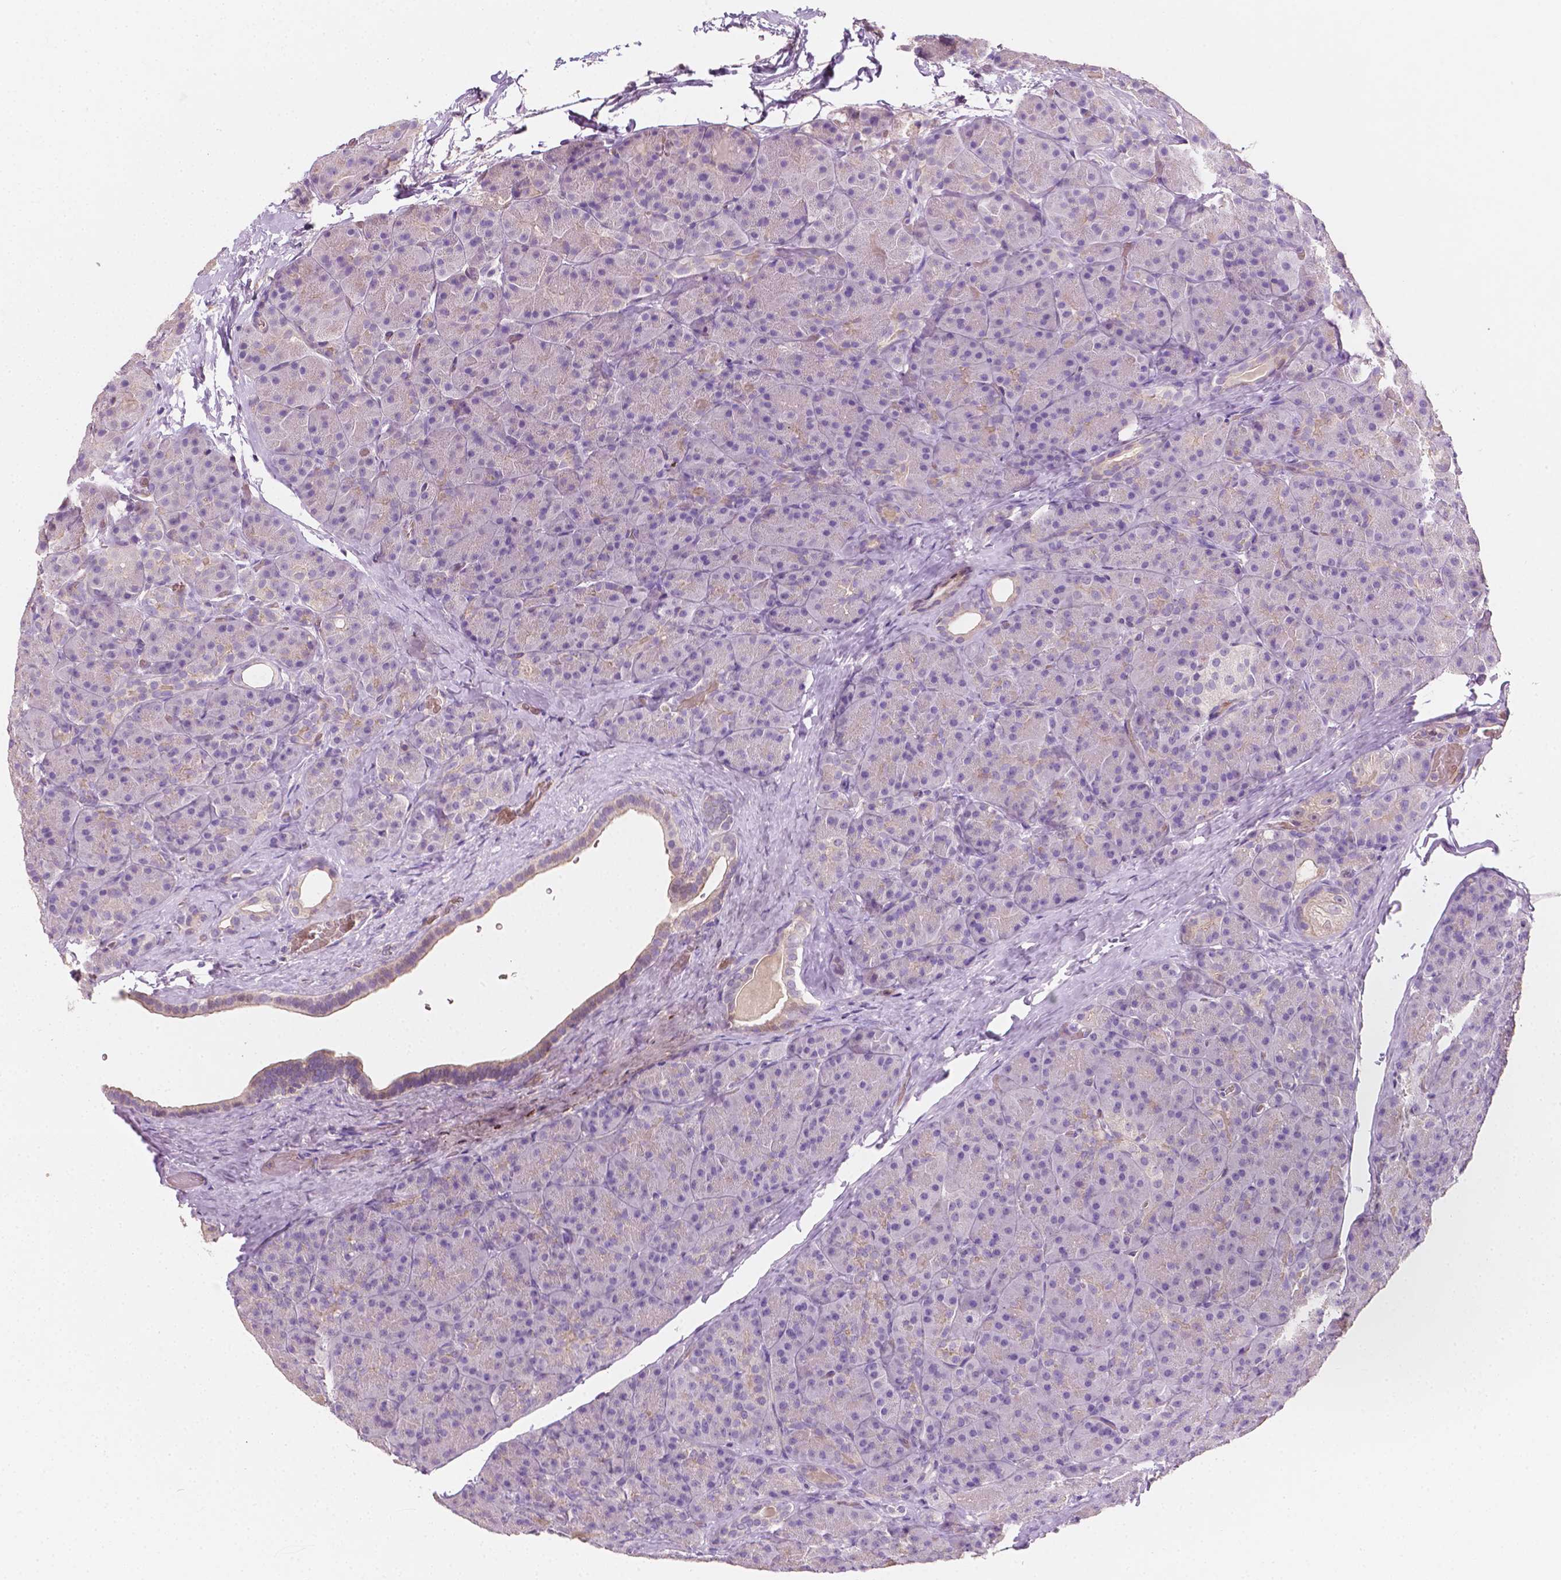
{"staining": {"intensity": "negative", "quantity": "none", "location": "none"}, "tissue": "pancreas", "cell_type": "Exocrine glandular cells", "image_type": "normal", "snomed": [{"axis": "morphology", "description": "Normal tissue, NOS"}, {"axis": "topography", "description": "Pancreas"}], "caption": "Immunohistochemical staining of benign pancreas reveals no significant expression in exocrine glandular cells. (DAB (3,3'-diaminobenzidine) IHC visualized using brightfield microscopy, high magnification).", "gene": "EGFR", "patient": {"sex": "male", "age": 57}}